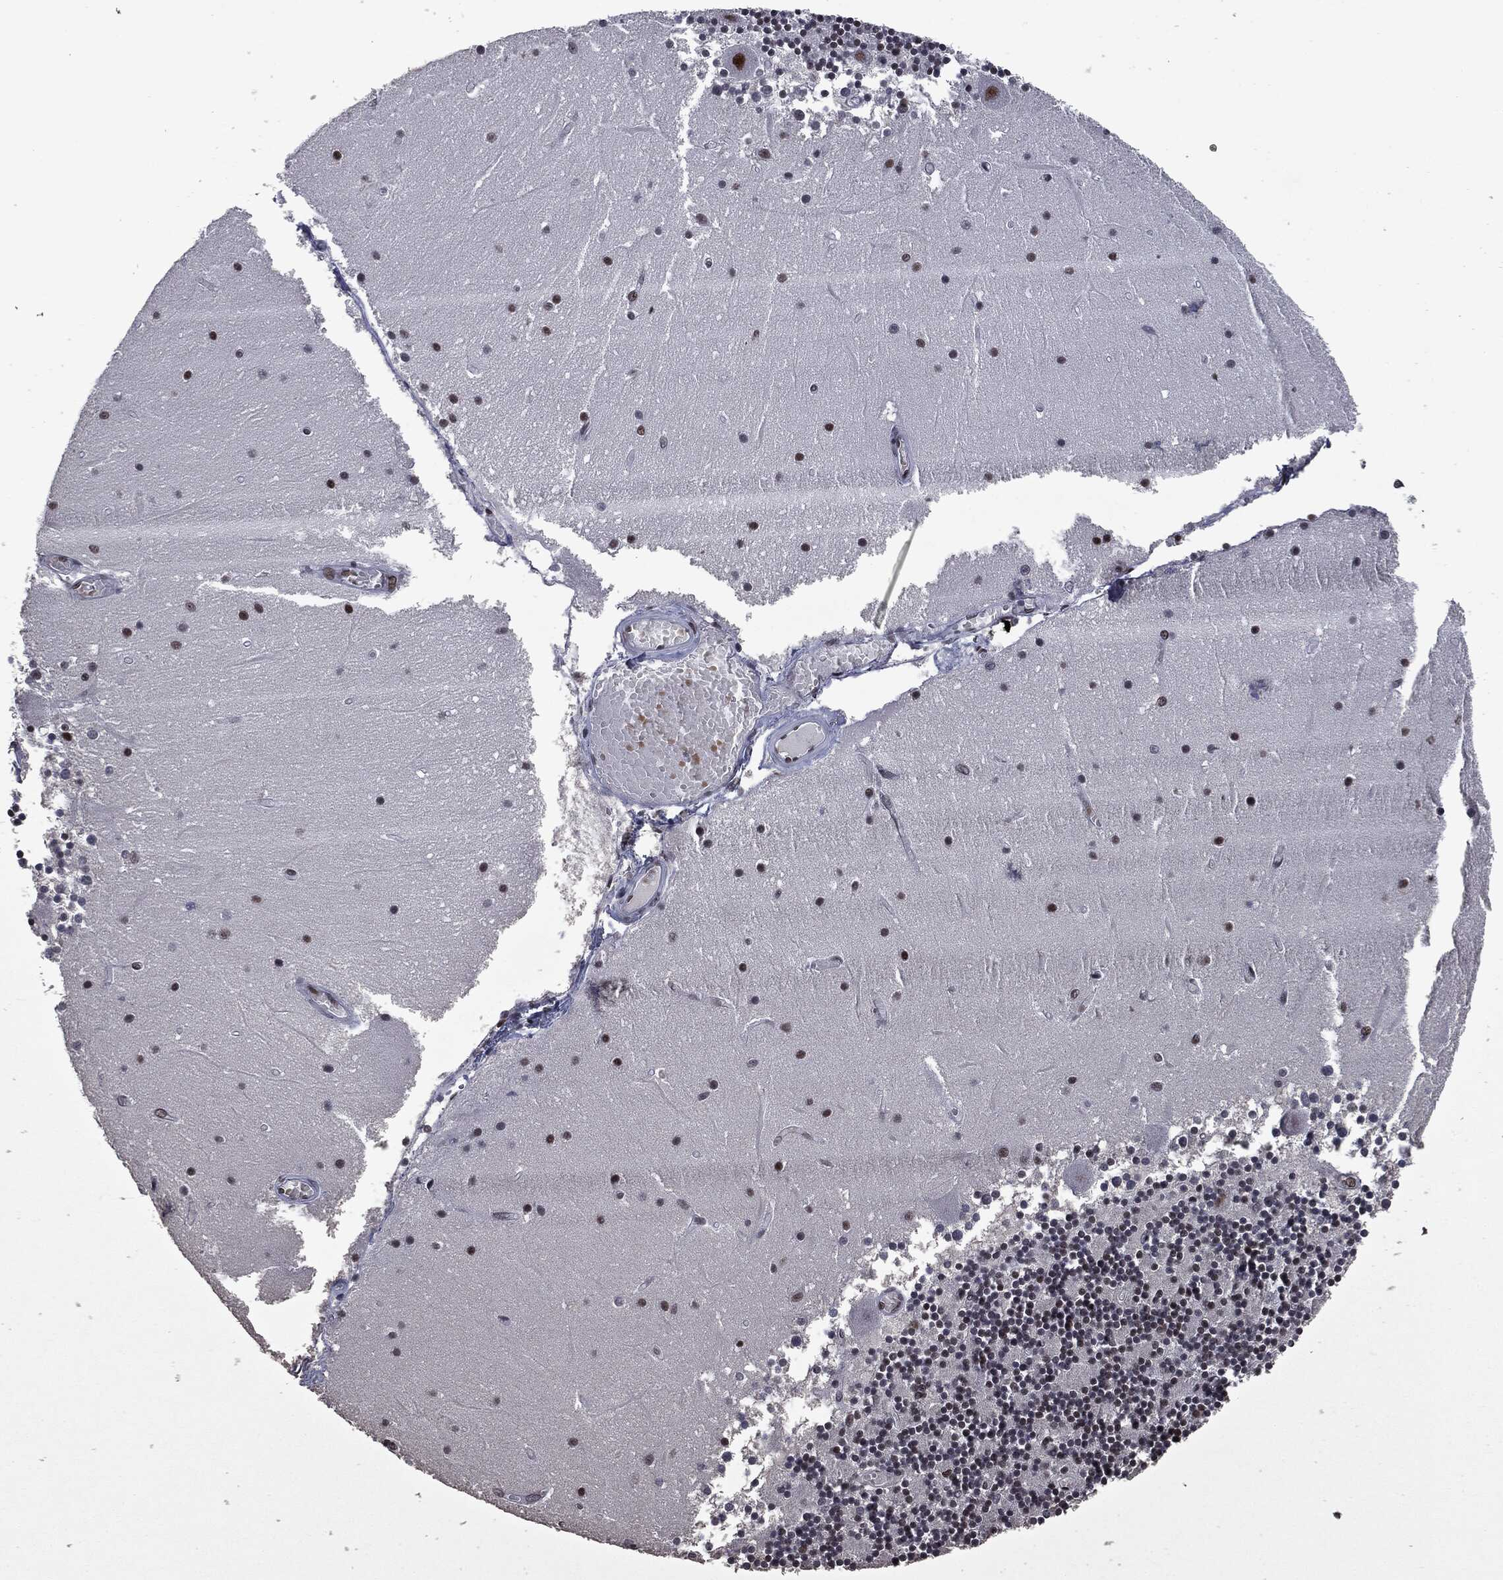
{"staining": {"intensity": "weak", "quantity": "25%-75%", "location": "nuclear"}, "tissue": "cerebellum", "cell_type": "Cells in granular layer", "image_type": "normal", "snomed": [{"axis": "morphology", "description": "Normal tissue, NOS"}, {"axis": "topography", "description": "Cerebellum"}], "caption": "Brown immunohistochemical staining in unremarkable human cerebellum shows weak nuclear positivity in about 25%-75% of cells in granular layer.", "gene": "MSH2", "patient": {"sex": "female", "age": 28}}